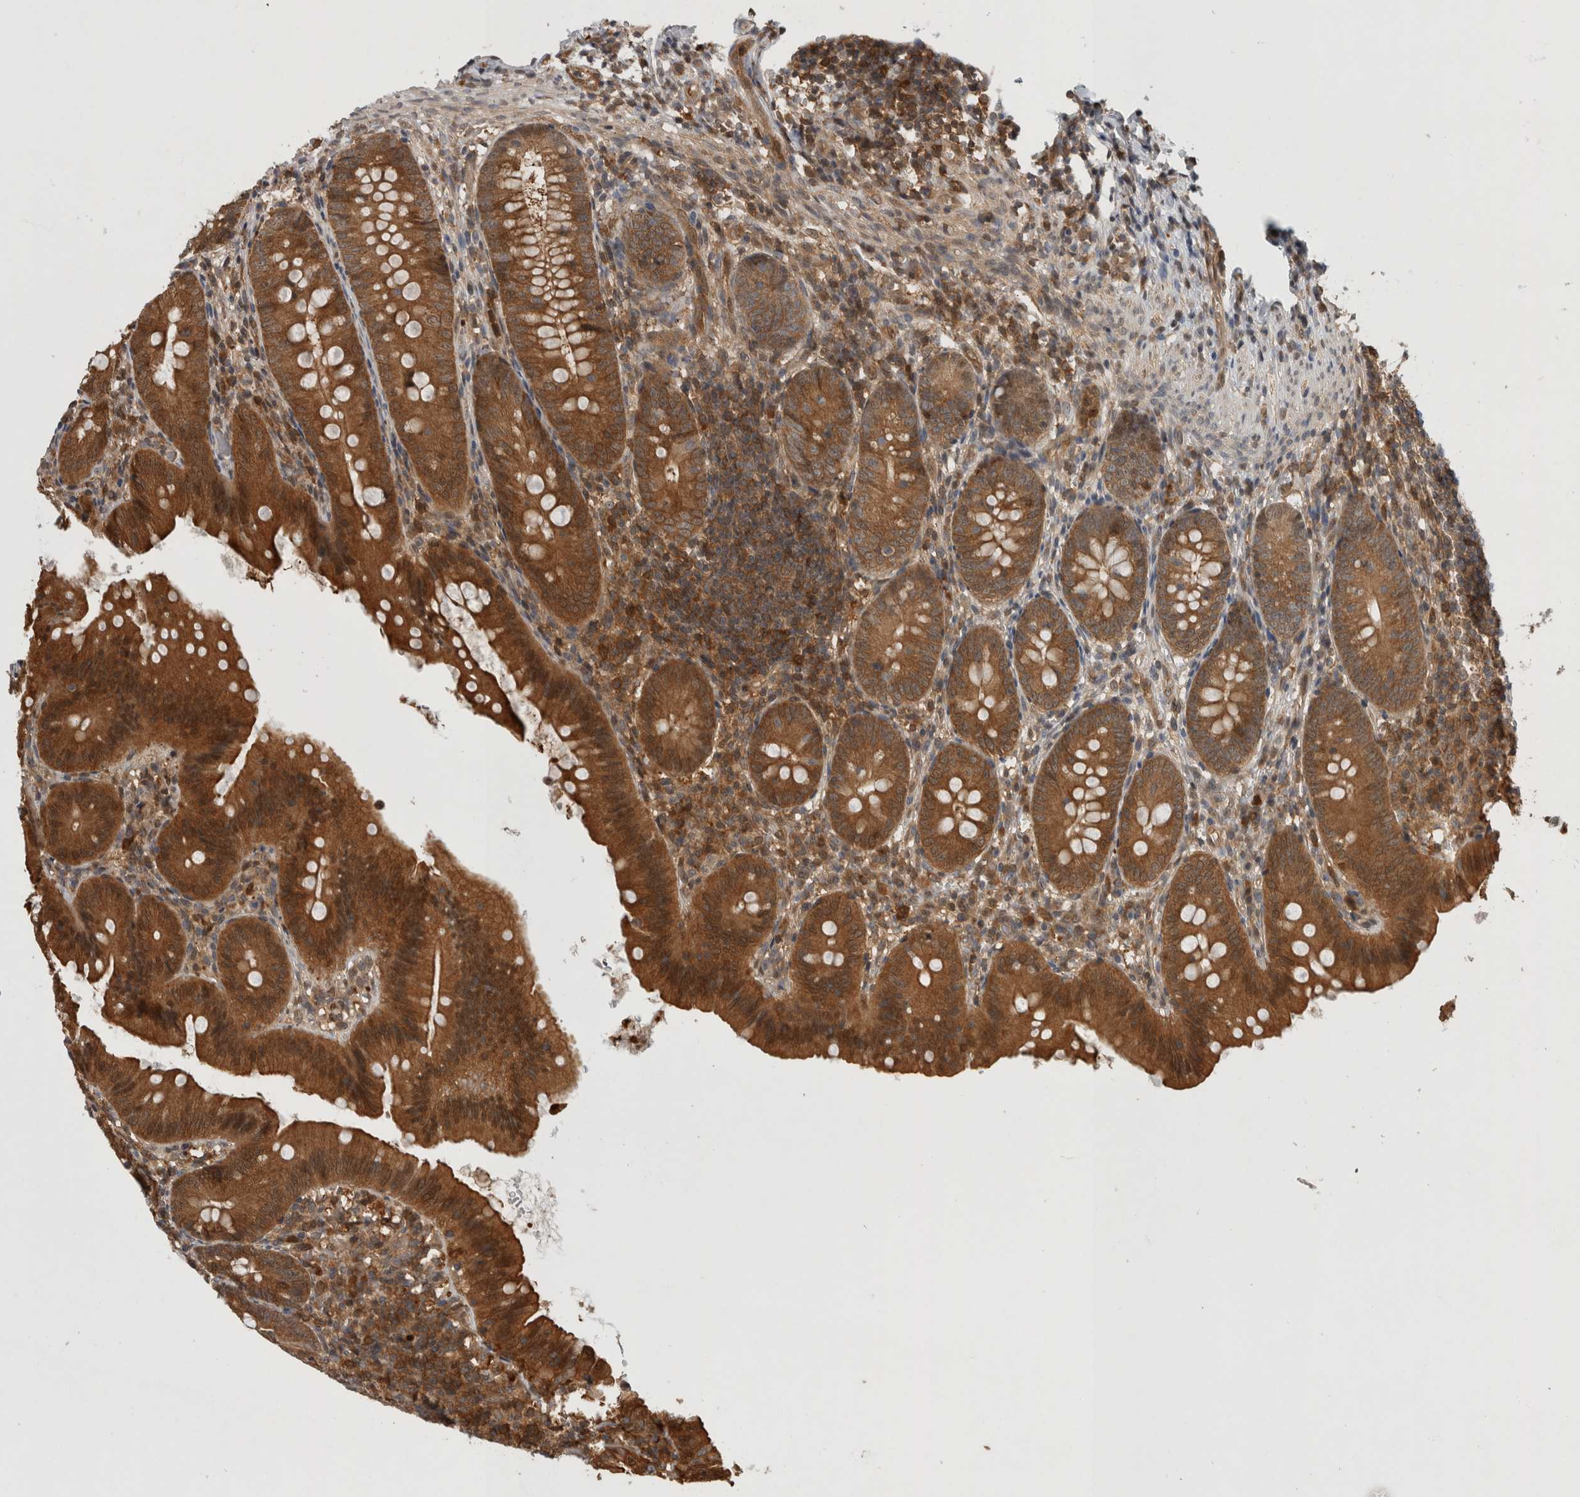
{"staining": {"intensity": "strong", "quantity": ">75%", "location": "cytoplasmic/membranous"}, "tissue": "appendix", "cell_type": "Glandular cells", "image_type": "normal", "snomed": [{"axis": "morphology", "description": "Normal tissue, NOS"}, {"axis": "topography", "description": "Appendix"}], "caption": "Protein positivity by IHC demonstrates strong cytoplasmic/membranous positivity in about >75% of glandular cells in benign appendix. (IHC, brightfield microscopy, high magnification).", "gene": "ASTN2", "patient": {"sex": "male", "age": 1}}